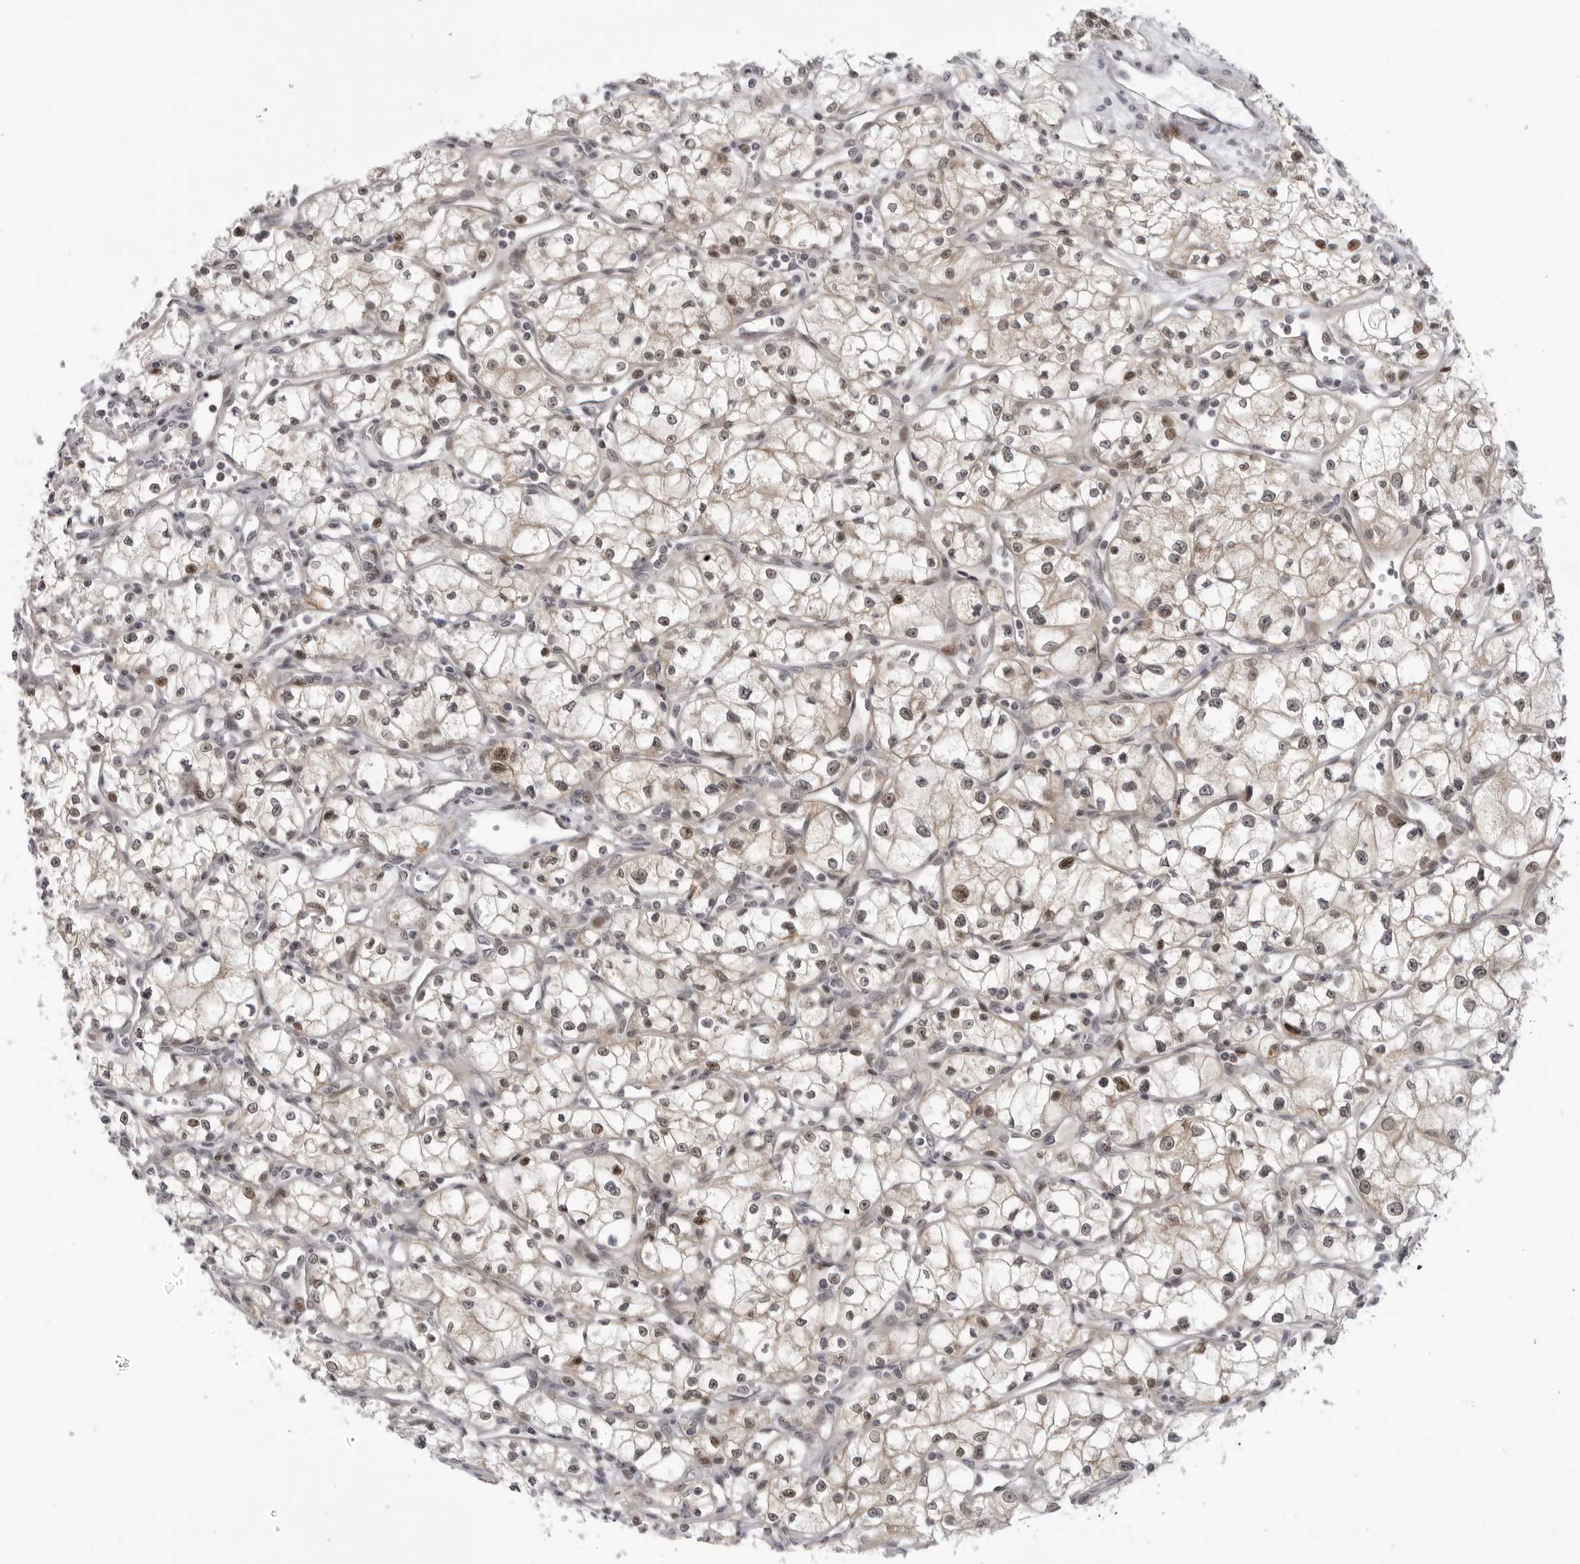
{"staining": {"intensity": "moderate", "quantity": "25%-75%", "location": "nuclear"}, "tissue": "renal cancer", "cell_type": "Tumor cells", "image_type": "cancer", "snomed": [{"axis": "morphology", "description": "Adenocarcinoma, NOS"}, {"axis": "topography", "description": "Kidney"}], "caption": "Renal adenocarcinoma stained for a protein (brown) displays moderate nuclear positive staining in approximately 25%-75% of tumor cells.", "gene": "ALPK2", "patient": {"sex": "male", "age": 59}}